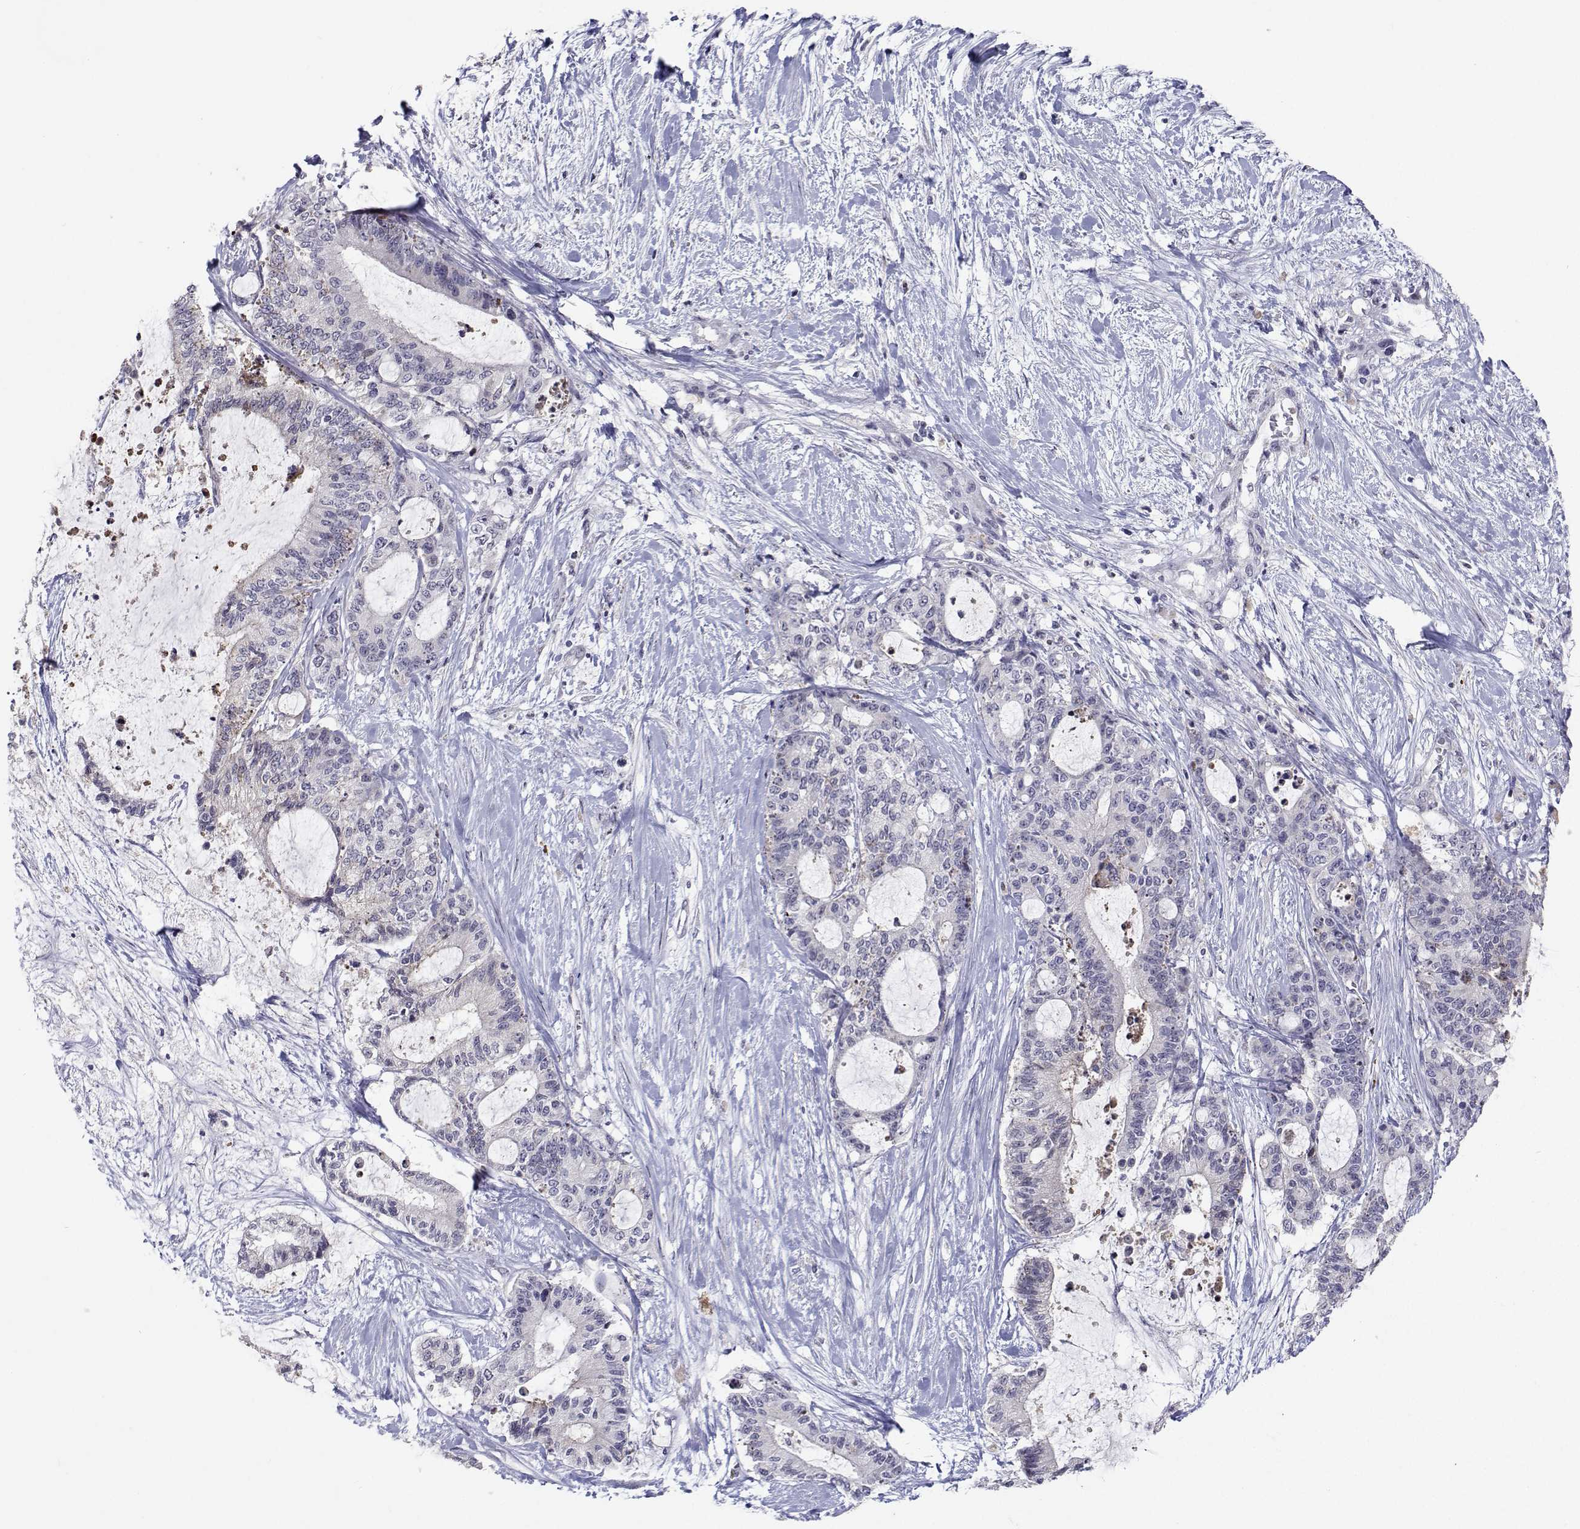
{"staining": {"intensity": "negative", "quantity": "none", "location": "none"}, "tissue": "liver cancer", "cell_type": "Tumor cells", "image_type": "cancer", "snomed": [{"axis": "morphology", "description": "Normal tissue, NOS"}, {"axis": "morphology", "description": "Cholangiocarcinoma"}, {"axis": "topography", "description": "Liver"}, {"axis": "topography", "description": "Peripheral nerve tissue"}], "caption": "Tumor cells show no significant positivity in liver cholangiocarcinoma.", "gene": "RBPJL", "patient": {"sex": "female", "age": 73}}